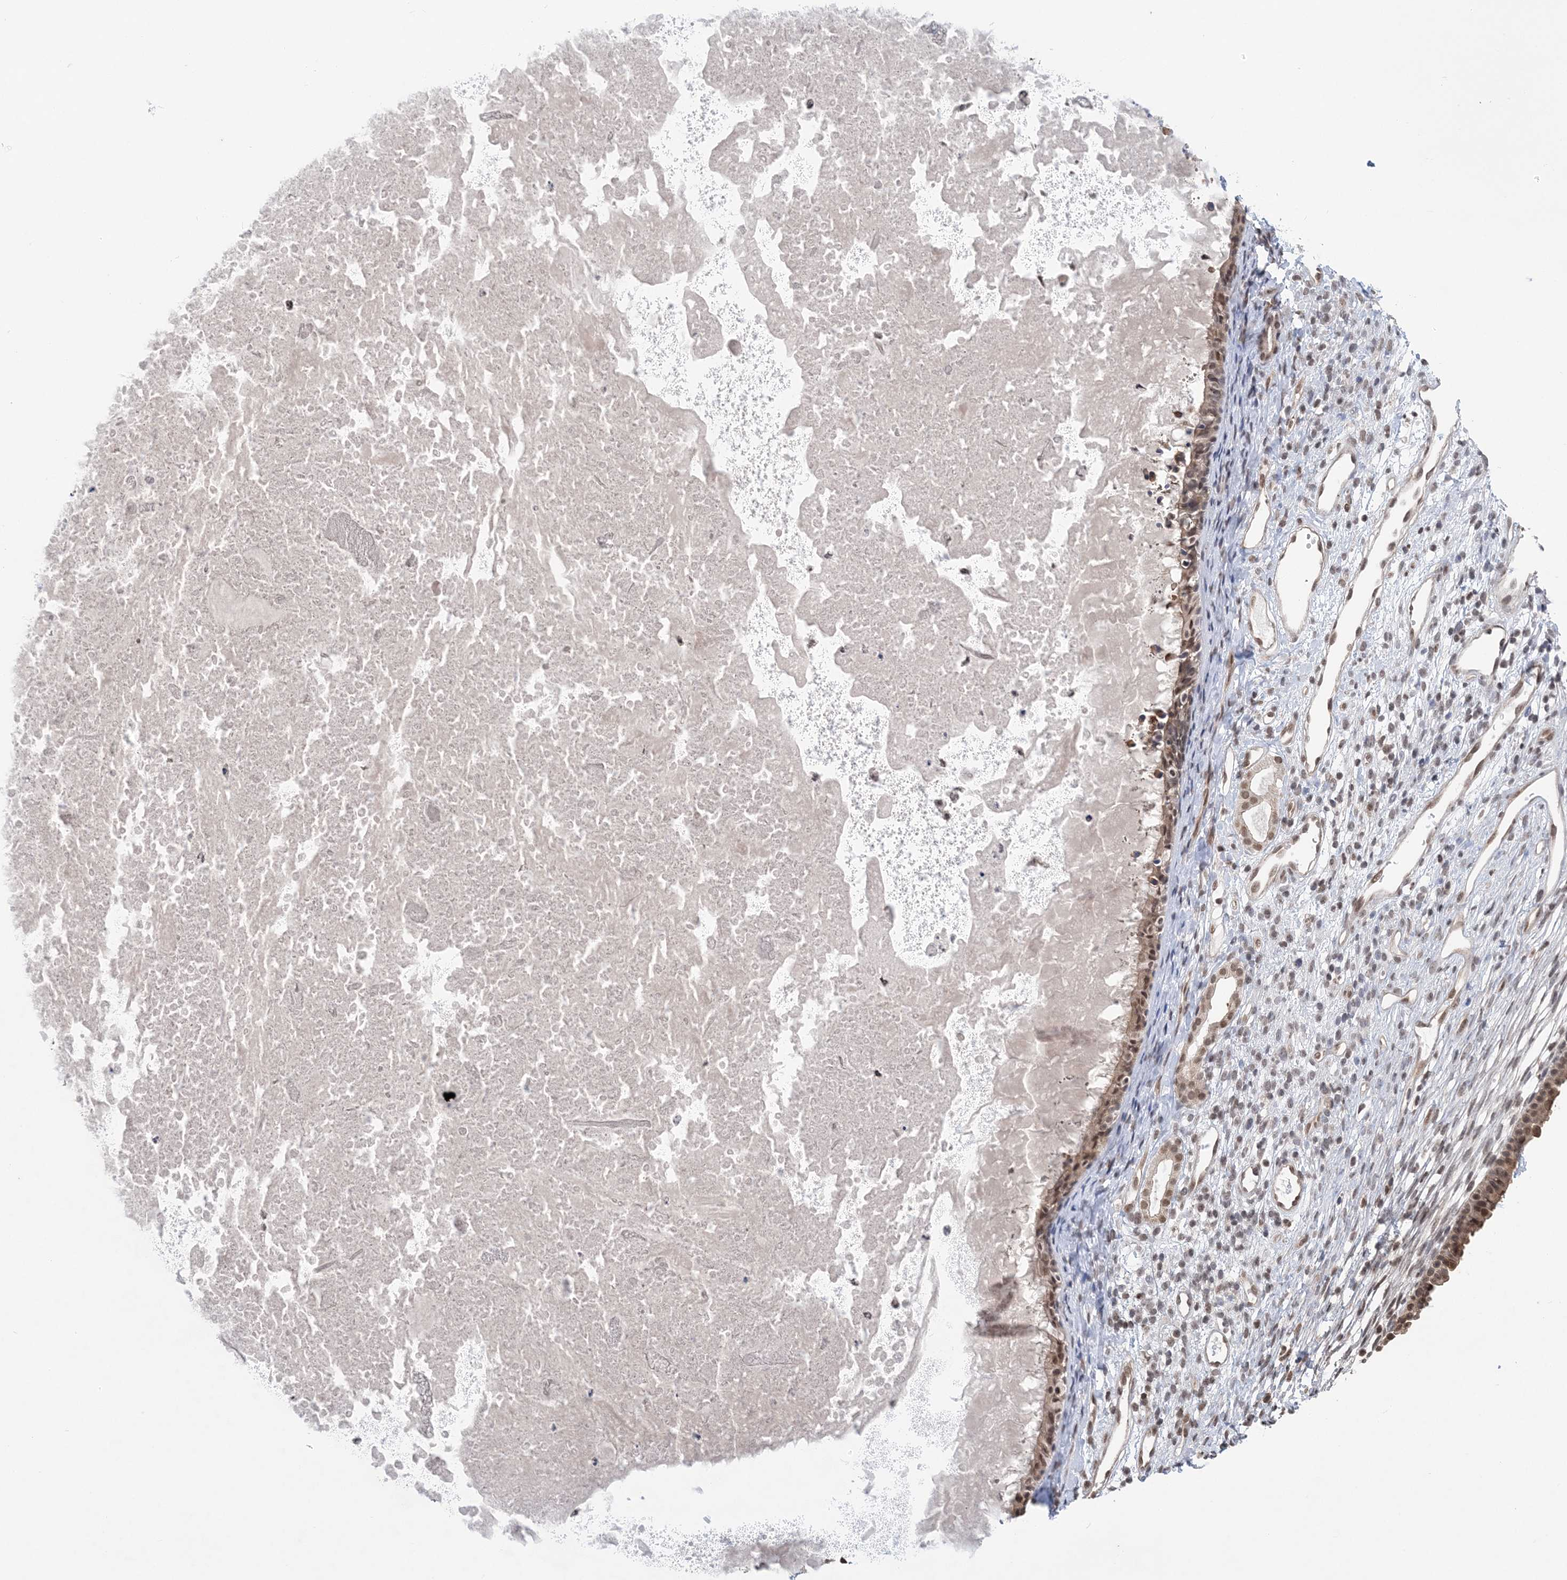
{"staining": {"intensity": "moderate", "quantity": ">75%", "location": "nuclear"}, "tissue": "nasopharynx", "cell_type": "Respiratory epithelial cells", "image_type": "normal", "snomed": [{"axis": "morphology", "description": "Normal tissue, NOS"}, {"axis": "topography", "description": "Nasopharynx"}], "caption": "Immunohistochemical staining of normal nasopharynx reveals >75% levels of moderate nuclear protein staining in about >75% of respiratory epithelial cells. (Stains: DAB in brown, nuclei in blue, Microscopy: brightfield microscopy at high magnification).", "gene": "CCDC152", "patient": {"sex": "male", "age": 22}}